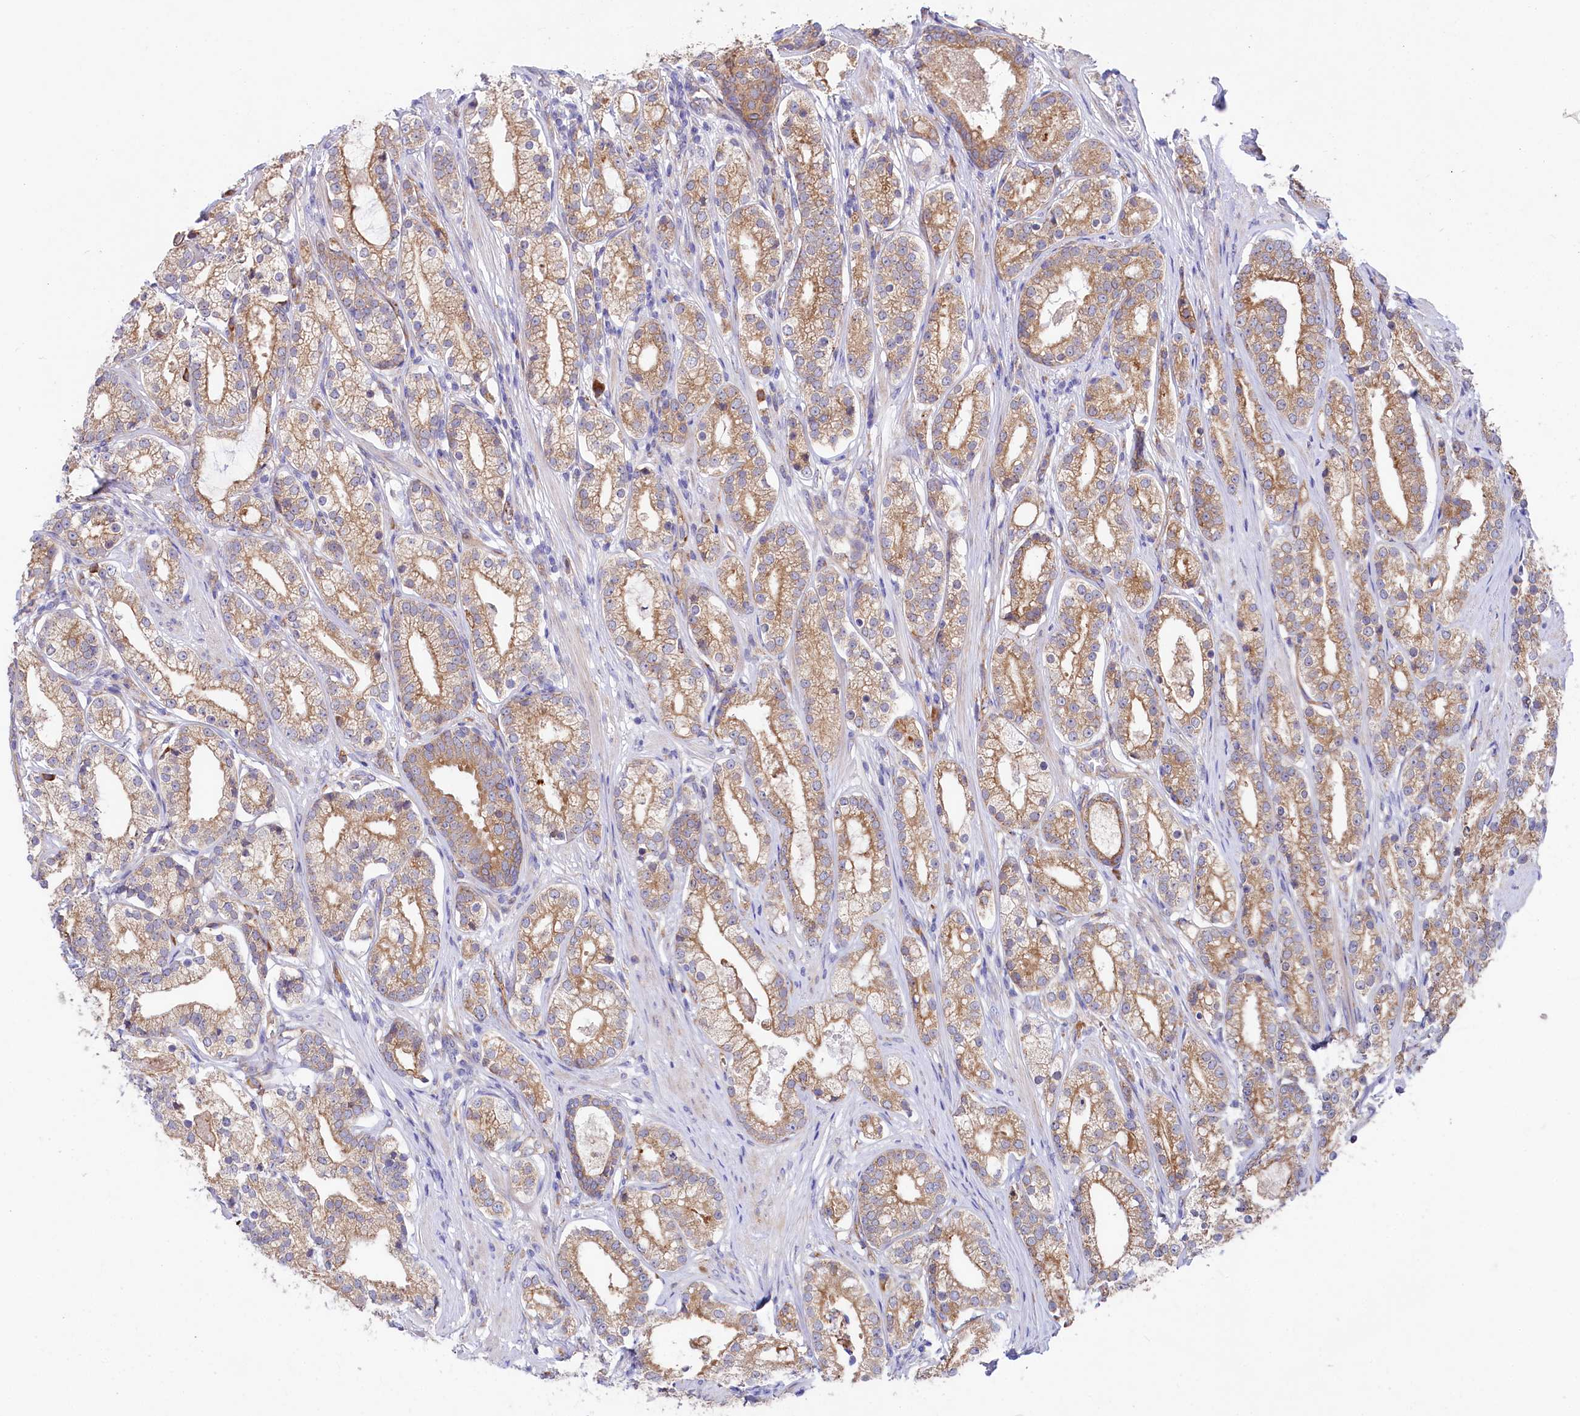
{"staining": {"intensity": "moderate", "quantity": "25%-75%", "location": "cytoplasmic/membranous"}, "tissue": "prostate cancer", "cell_type": "Tumor cells", "image_type": "cancer", "snomed": [{"axis": "morphology", "description": "Adenocarcinoma, High grade"}, {"axis": "topography", "description": "Prostate"}], "caption": "Protein expression by immunohistochemistry (IHC) reveals moderate cytoplasmic/membranous positivity in about 25%-75% of tumor cells in prostate cancer.", "gene": "CHID1", "patient": {"sex": "male", "age": 69}}